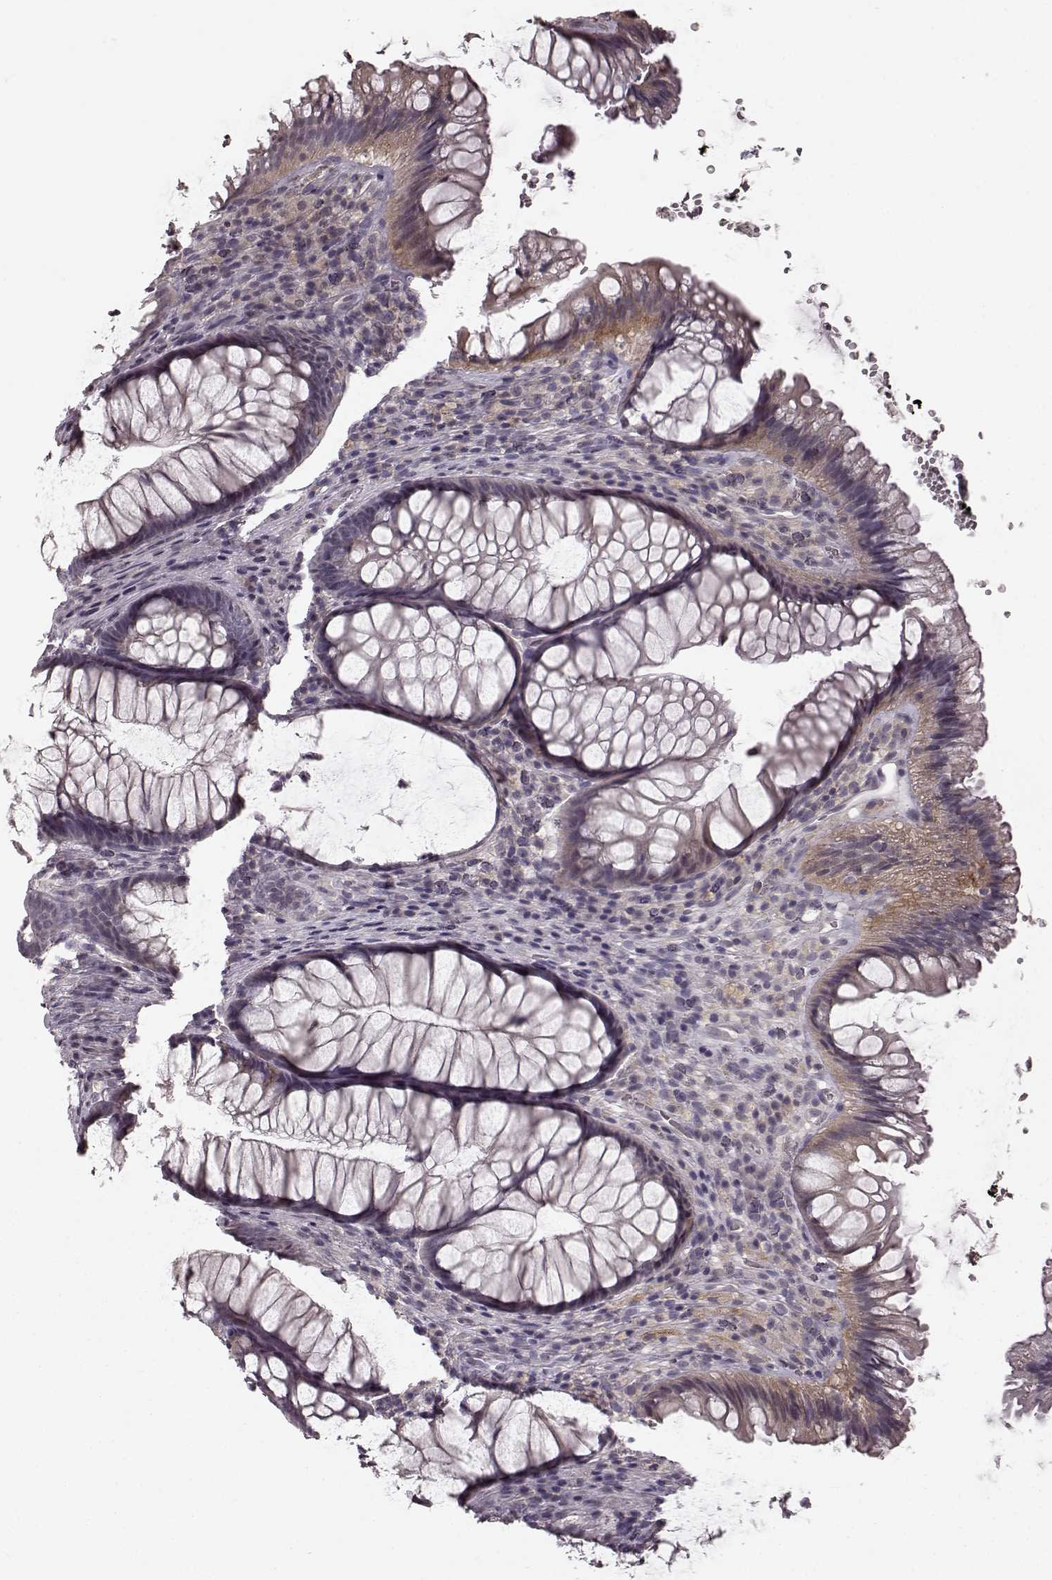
{"staining": {"intensity": "weak", "quantity": "<25%", "location": "cytoplasmic/membranous"}, "tissue": "rectum", "cell_type": "Glandular cells", "image_type": "normal", "snomed": [{"axis": "morphology", "description": "Normal tissue, NOS"}, {"axis": "topography", "description": "Smooth muscle"}, {"axis": "topography", "description": "Rectum"}], "caption": "Immunohistochemistry (IHC) of benign rectum reveals no positivity in glandular cells.", "gene": "PRKCE", "patient": {"sex": "male", "age": 53}}